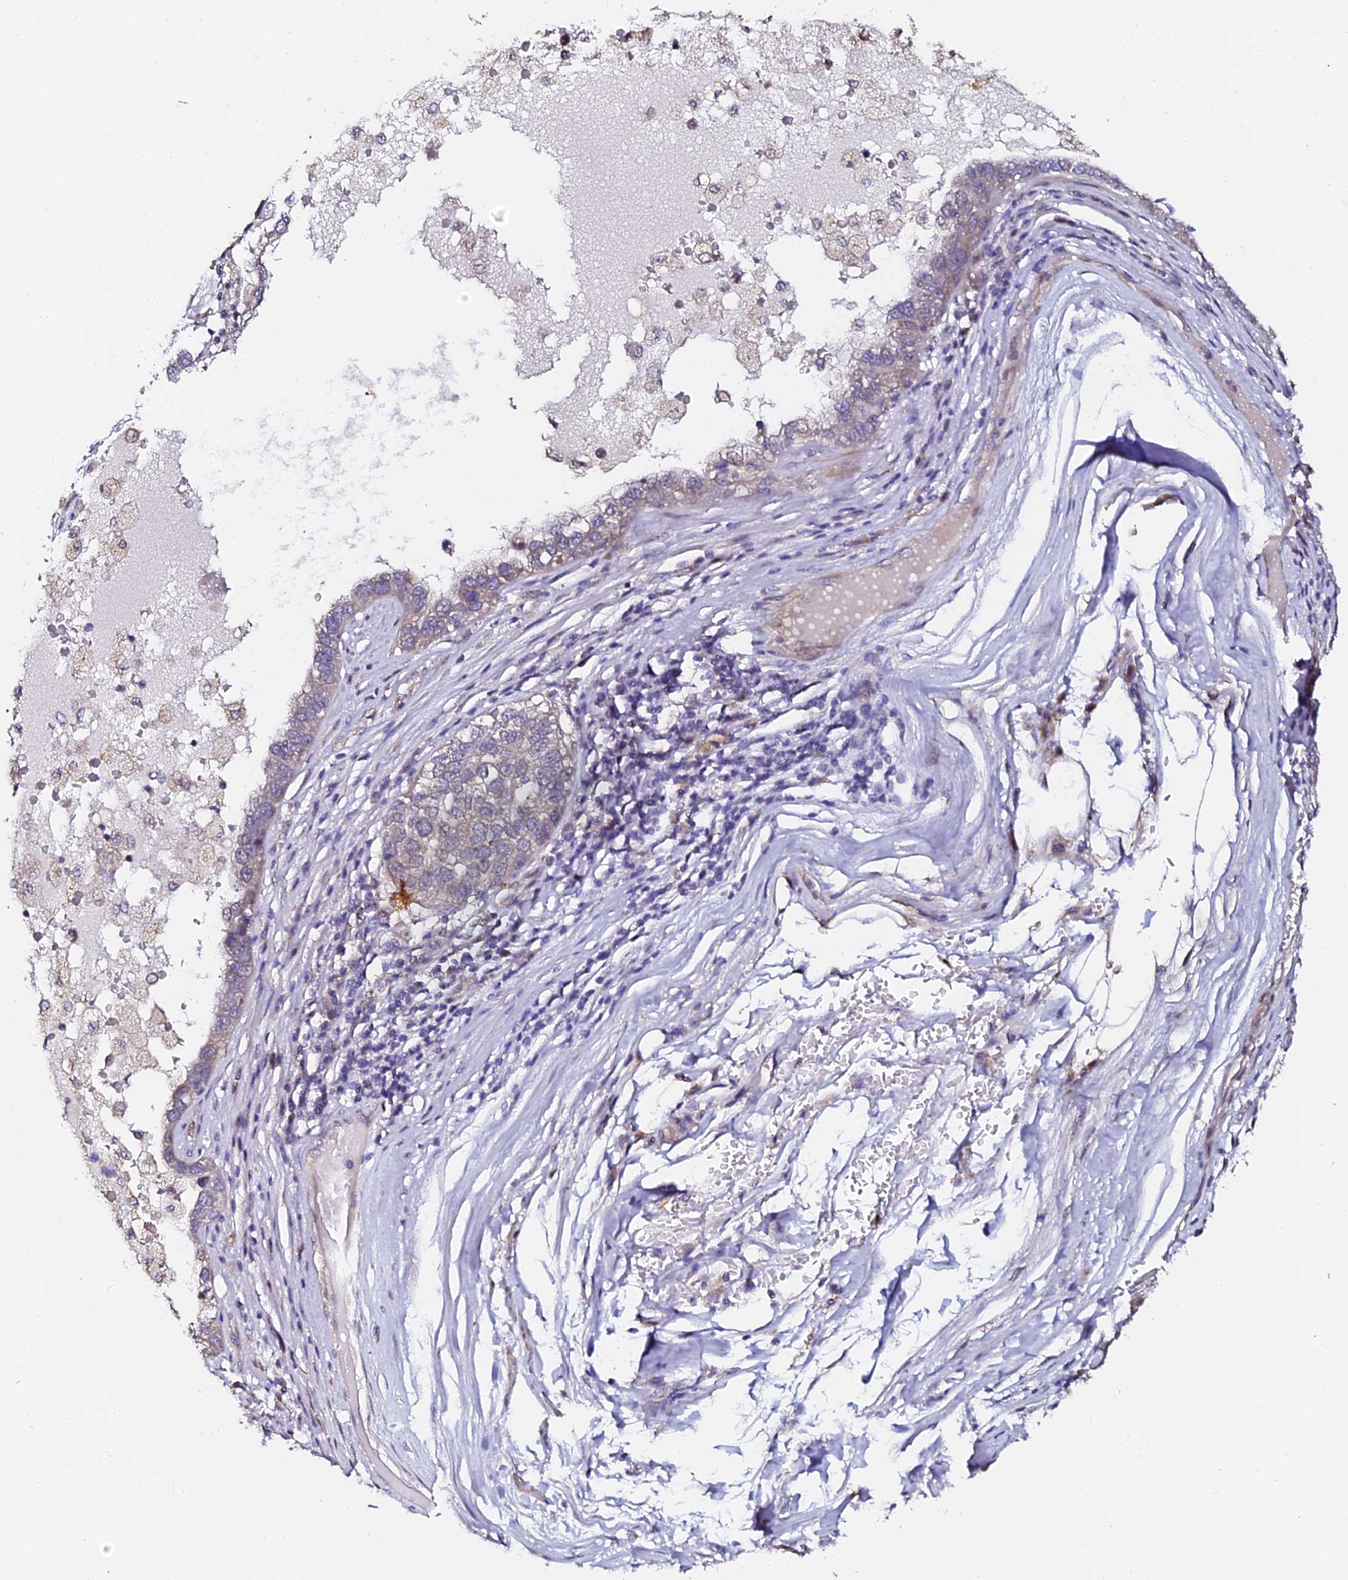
{"staining": {"intensity": "negative", "quantity": "none", "location": "none"}, "tissue": "pancreatic cancer", "cell_type": "Tumor cells", "image_type": "cancer", "snomed": [{"axis": "morphology", "description": "Adenocarcinoma, NOS"}, {"axis": "topography", "description": "Pancreas"}], "caption": "This is an immunohistochemistry (IHC) micrograph of pancreatic adenocarcinoma. There is no staining in tumor cells.", "gene": "GPN3", "patient": {"sex": "female", "age": 61}}